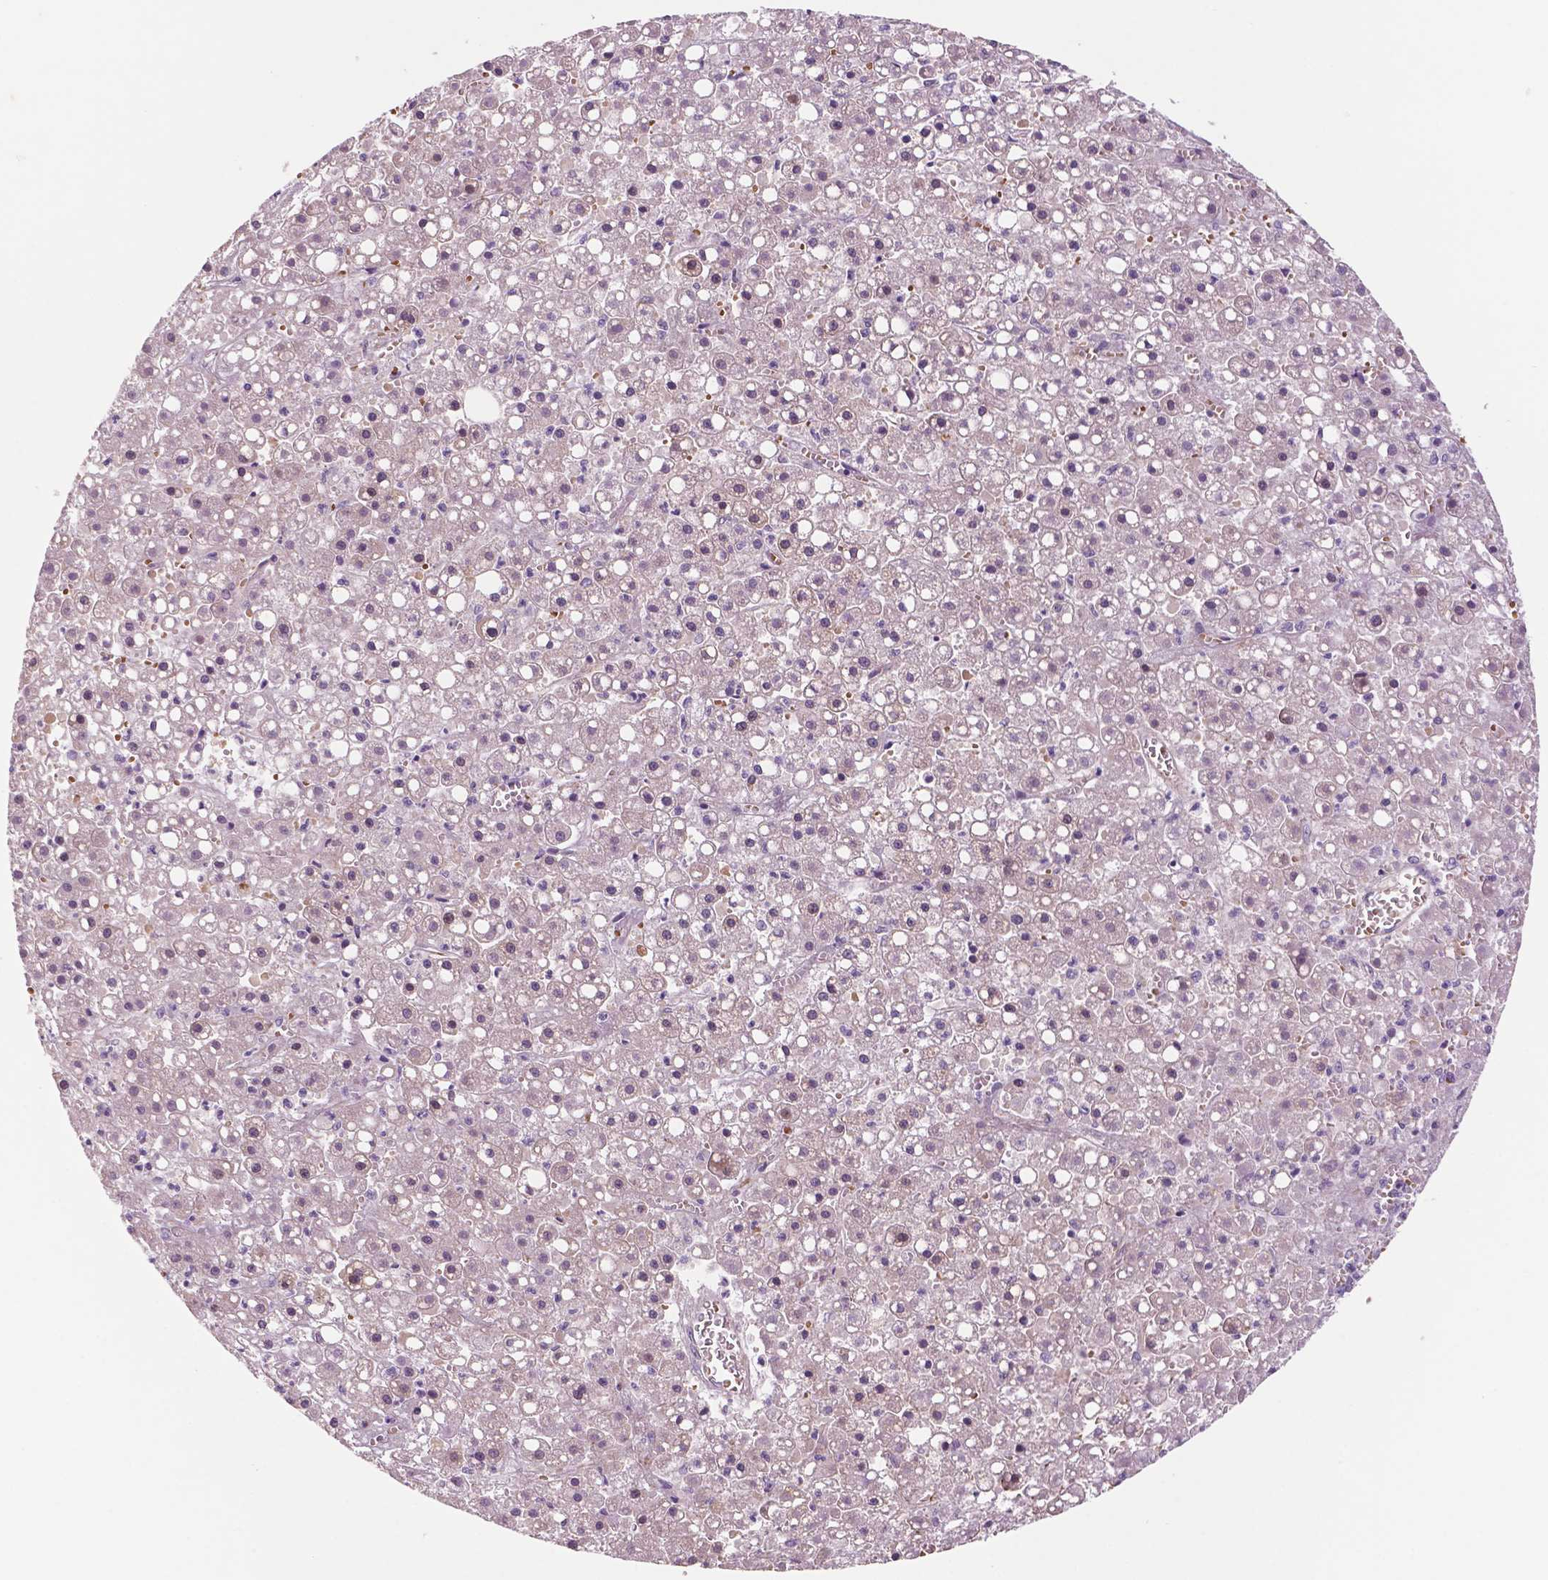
{"staining": {"intensity": "negative", "quantity": "none", "location": "none"}, "tissue": "liver cancer", "cell_type": "Tumor cells", "image_type": "cancer", "snomed": [{"axis": "morphology", "description": "Carcinoma, Hepatocellular, NOS"}, {"axis": "topography", "description": "Liver"}], "caption": "Immunohistochemical staining of liver hepatocellular carcinoma exhibits no significant positivity in tumor cells.", "gene": "RND3", "patient": {"sex": "male", "age": 67}}